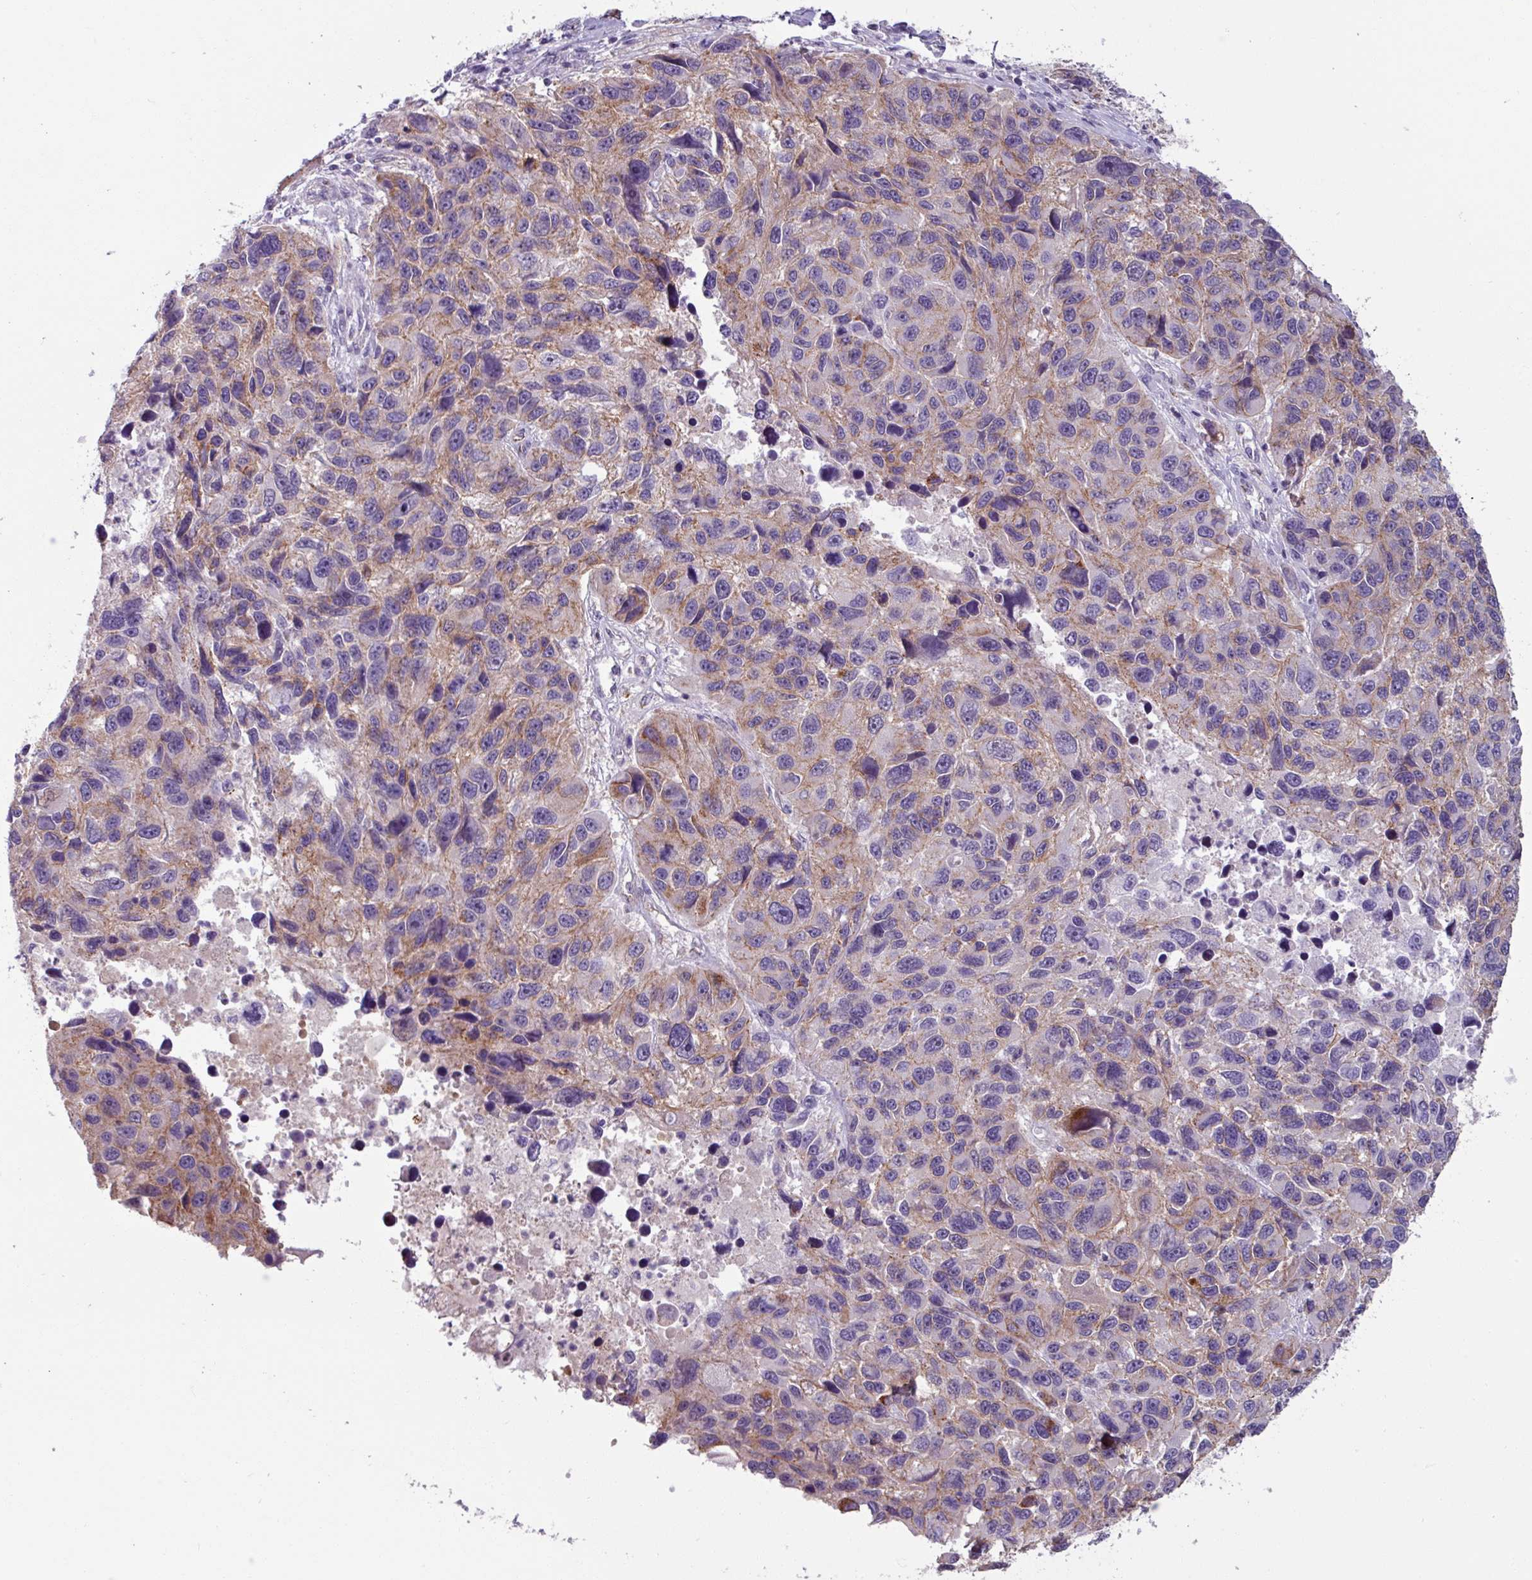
{"staining": {"intensity": "weak", "quantity": "25%-75%", "location": "cytoplasmic/membranous"}, "tissue": "melanoma", "cell_type": "Tumor cells", "image_type": "cancer", "snomed": [{"axis": "morphology", "description": "Malignant melanoma, NOS"}, {"axis": "topography", "description": "Skin"}], "caption": "IHC of human malignant melanoma exhibits low levels of weak cytoplasmic/membranous staining in about 25%-75% of tumor cells. (brown staining indicates protein expression, while blue staining denotes nuclei).", "gene": "PNMA6A", "patient": {"sex": "male", "age": 53}}